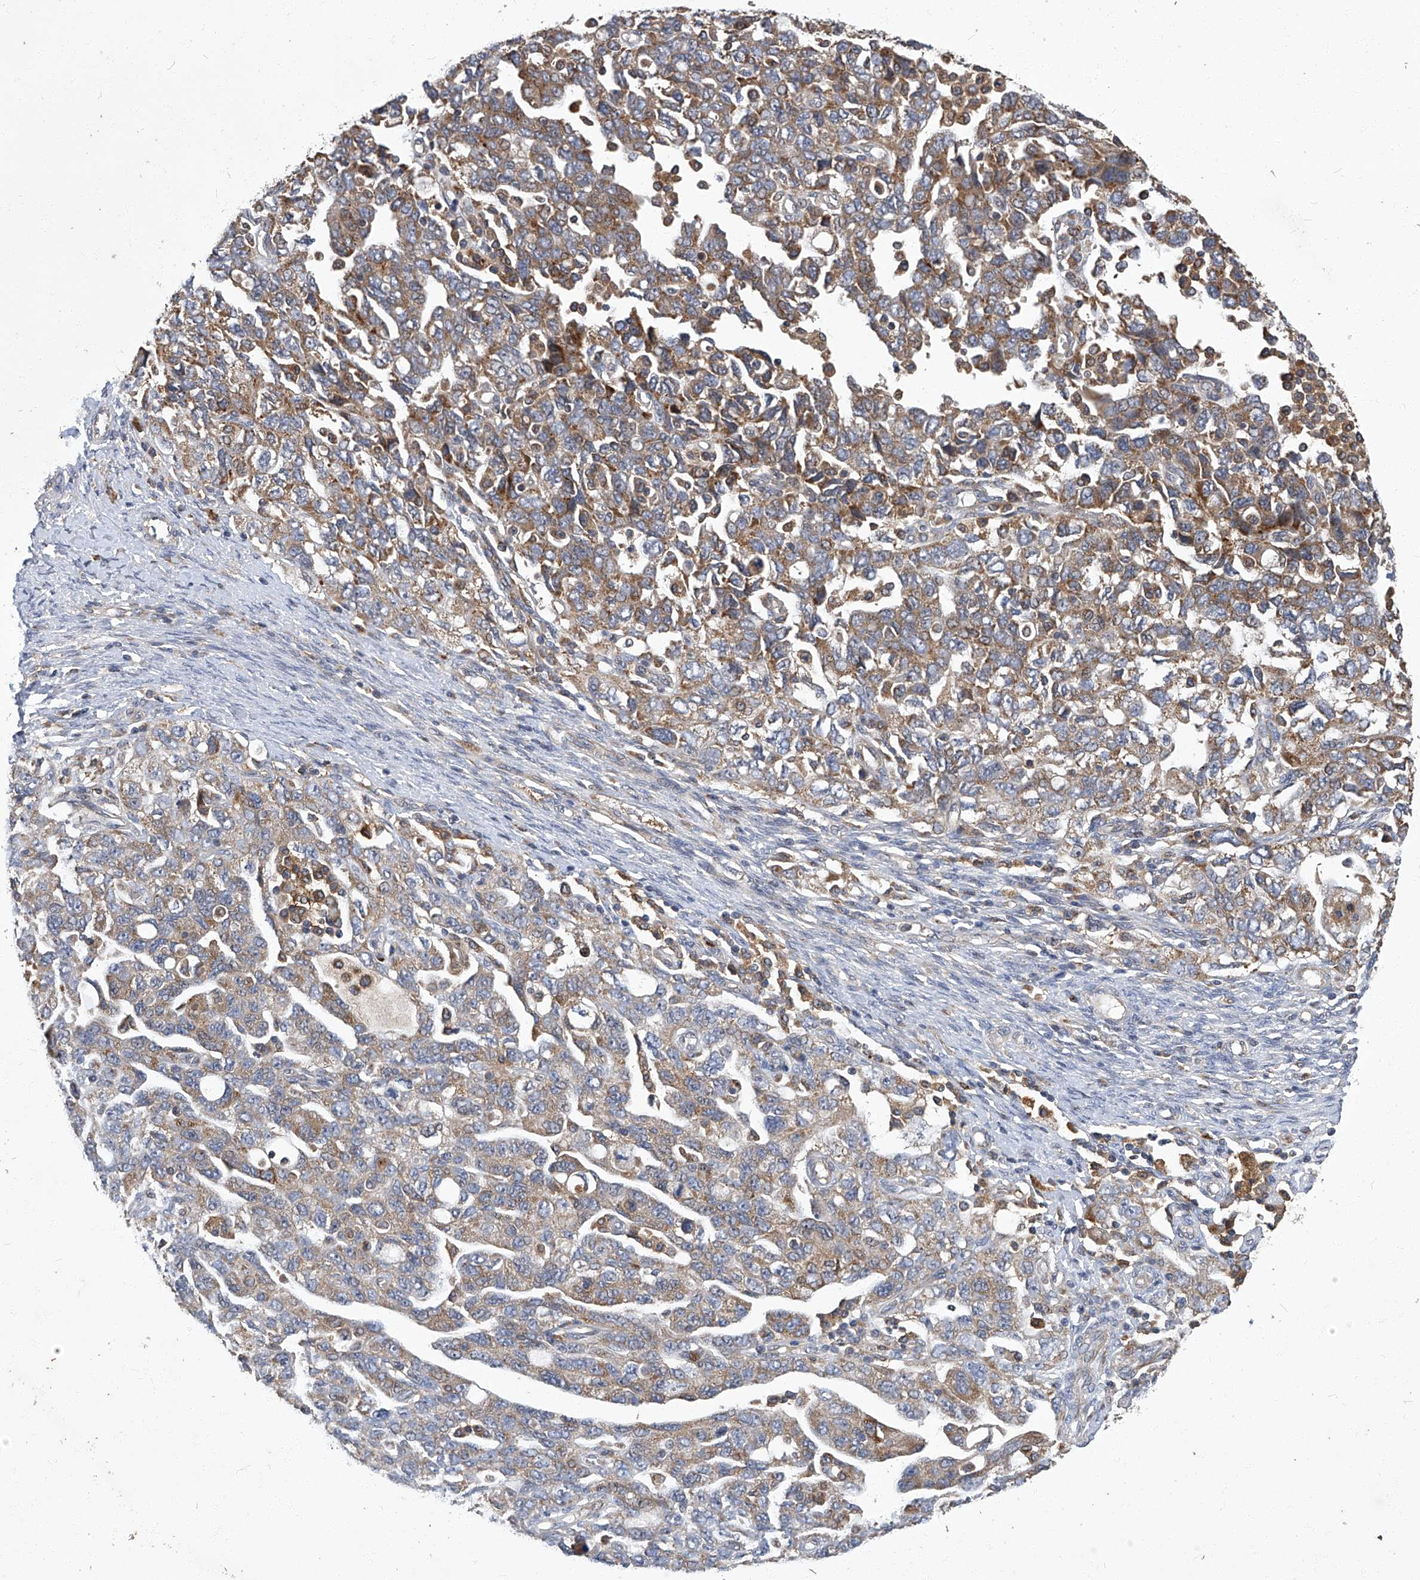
{"staining": {"intensity": "moderate", "quantity": ">75%", "location": "cytoplasmic/membranous"}, "tissue": "ovarian cancer", "cell_type": "Tumor cells", "image_type": "cancer", "snomed": [{"axis": "morphology", "description": "Carcinoma, NOS"}, {"axis": "morphology", "description": "Cystadenocarcinoma, serous, NOS"}, {"axis": "topography", "description": "Ovary"}], "caption": "A photomicrograph of human ovarian cancer stained for a protein reveals moderate cytoplasmic/membranous brown staining in tumor cells.", "gene": "TNFRSF13B", "patient": {"sex": "female", "age": 69}}